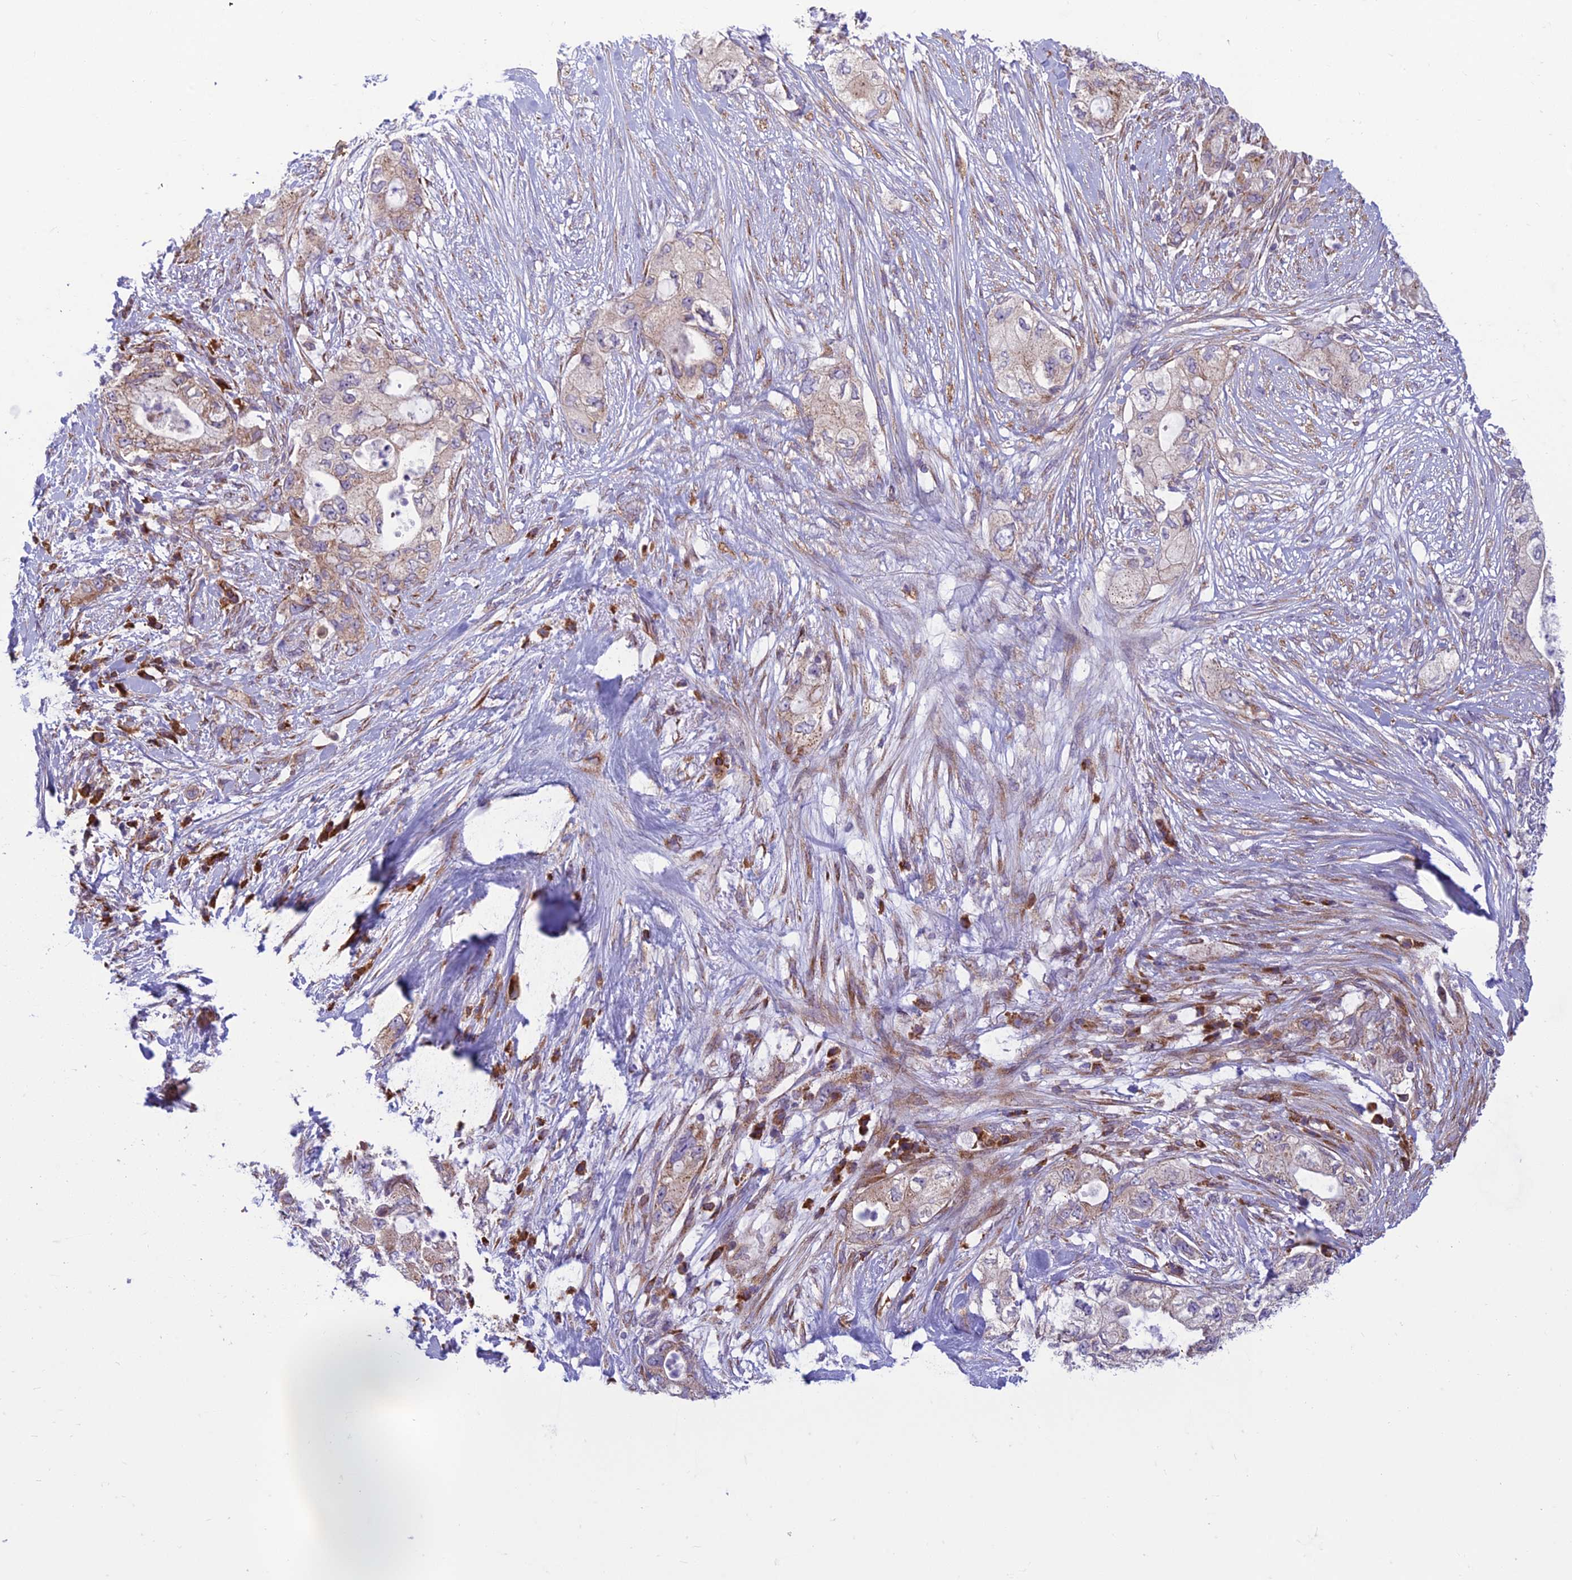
{"staining": {"intensity": "weak", "quantity": ">75%", "location": "cytoplasmic/membranous"}, "tissue": "pancreatic cancer", "cell_type": "Tumor cells", "image_type": "cancer", "snomed": [{"axis": "morphology", "description": "Adenocarcinoma, NOS"}, {"axis": "topography", "description": "Pancreas"}], "caption": "Protein expression analysis of pancreatic cancer (adenocarcinoma) demonstrates weak cytoplasmic/membranous positivity in approximately >75% of tumor cells. (Stains: DAB in brown, nuclei in blue, Microscopy: brightfield microscopy at high magnification).", "gene": "RPL17-C18orf32", "patient": {"sex": "female", "age": 73}}